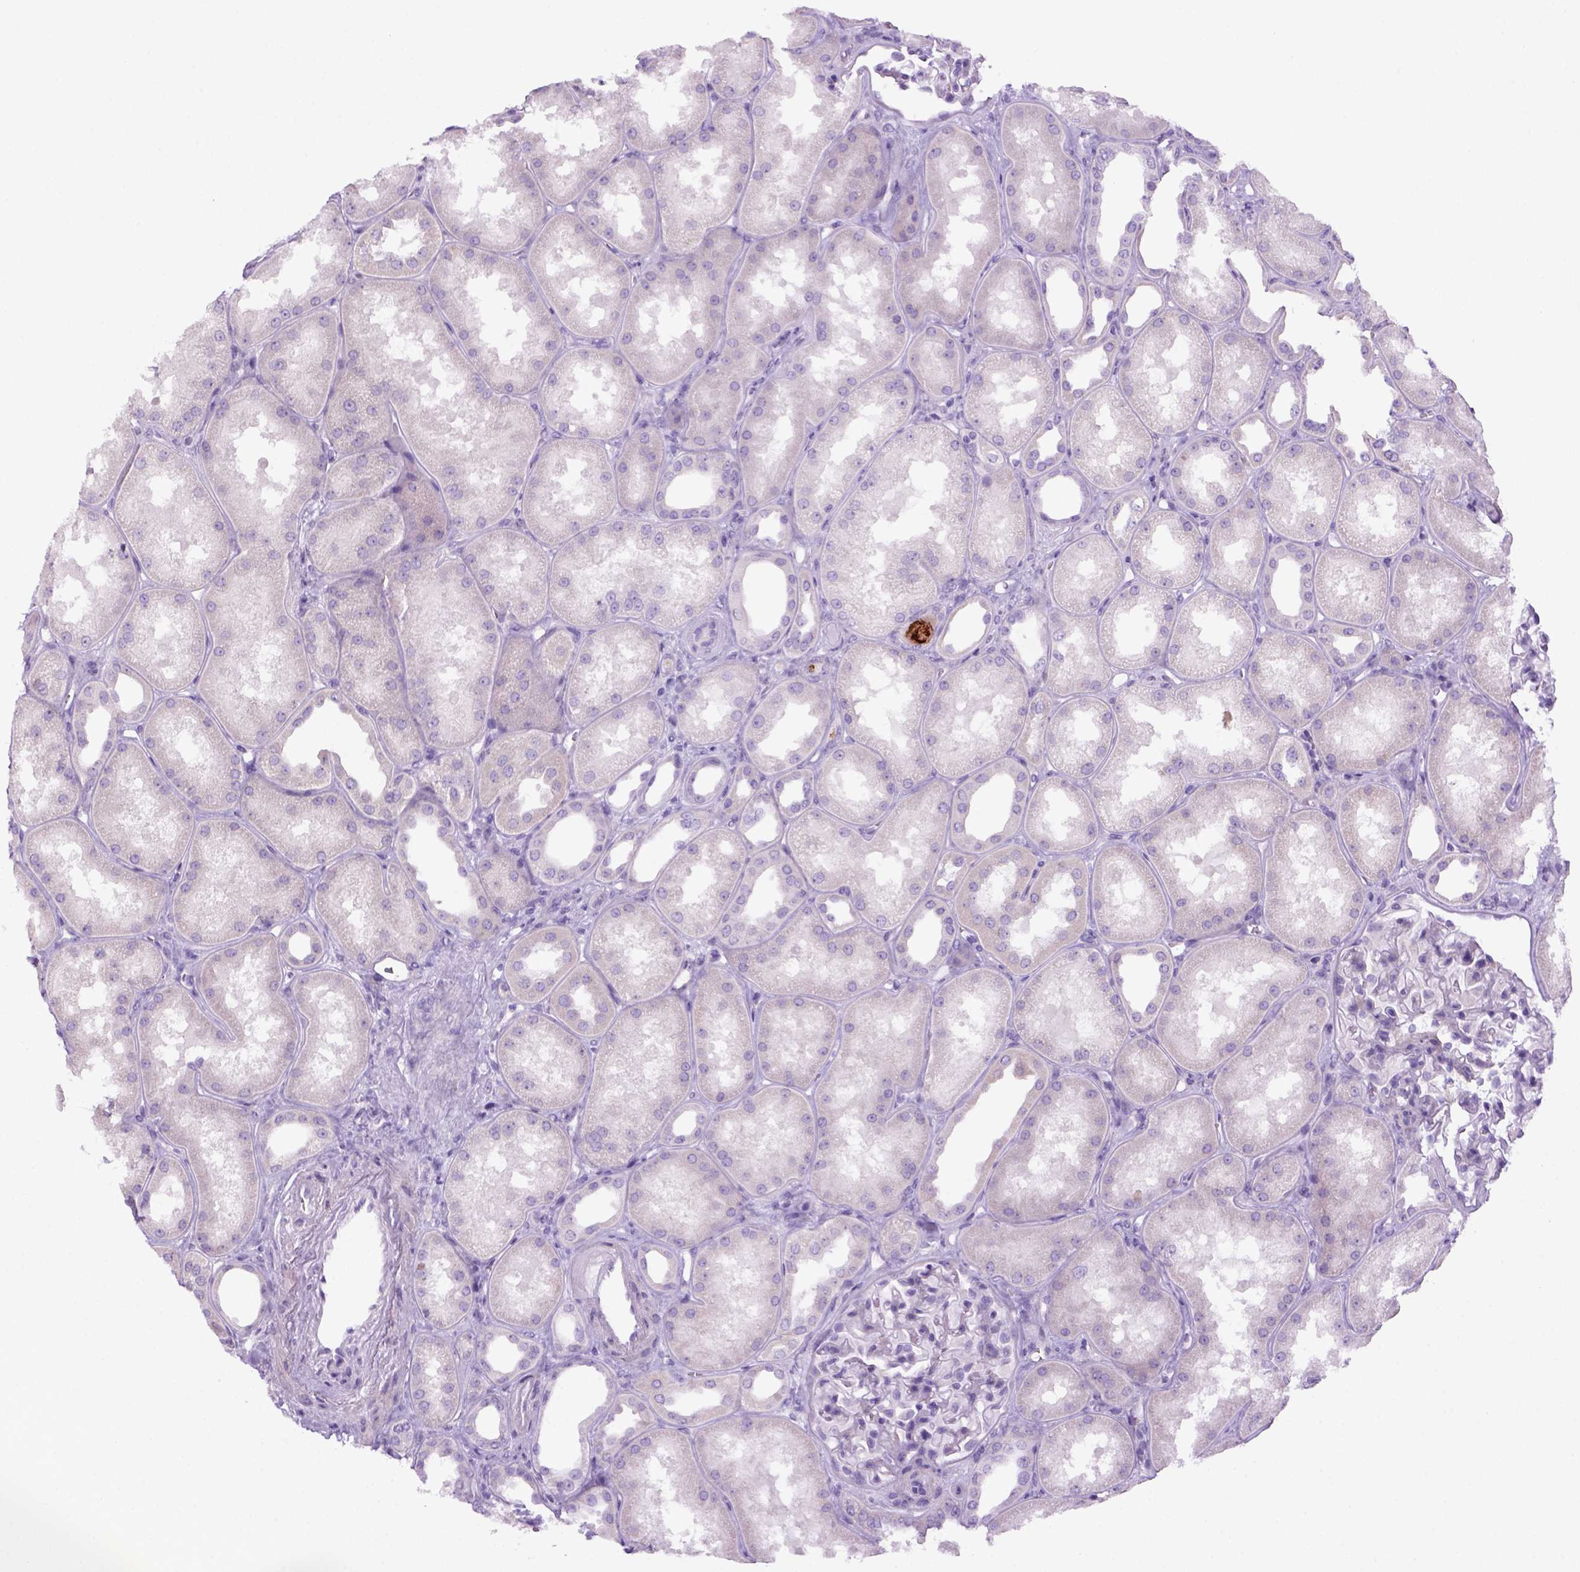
{"staining": {"intensity": "negative", "quantity": "none", "location": "none"}, "tissue": "kidney", "cell_type": "Cells in glomeruli", "image_type": "normal", "snomed": [{"axis": "morphology", "description": "Normal tissue, NOS"}, {"axis": "topography", "description": "Kidney"}], "caption": "Cells in glomeruli show no significant staining in normal kidney. (IHC, brightfield microscopy, high magnification).", "gene": "DNAH11", "patient": {"sex": "male", "age": 61}}